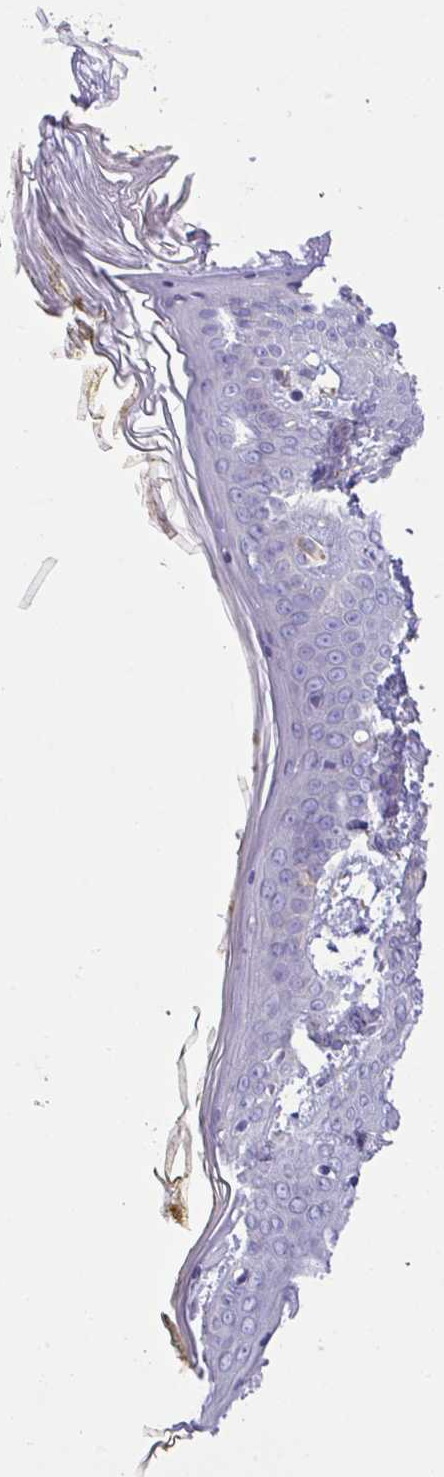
{"staining": {"intensity": "strong", "quantity": ">75%", "location": "cytoplasmic/membranous"}, "tissue": "skin", "cell_type": "Fibroblasts", "image_type": "normal", "snomed": [{"axis": "morphology", "description": "Normal tissue, NOS"}, {"axis": "topography", "description": "Skin"}], "caption": "Immunohistochemistry image of benign skin: human skin stained using immunohistochemistry (IHC) shows high levels of strong protein expression localized specifically in the cytoplasmic/membranous of fibroblasts, appearing as a cytoplasmic/membranous brown color.", "gene": "MRM2", "patient": {"sex": "female", "age": 34}}